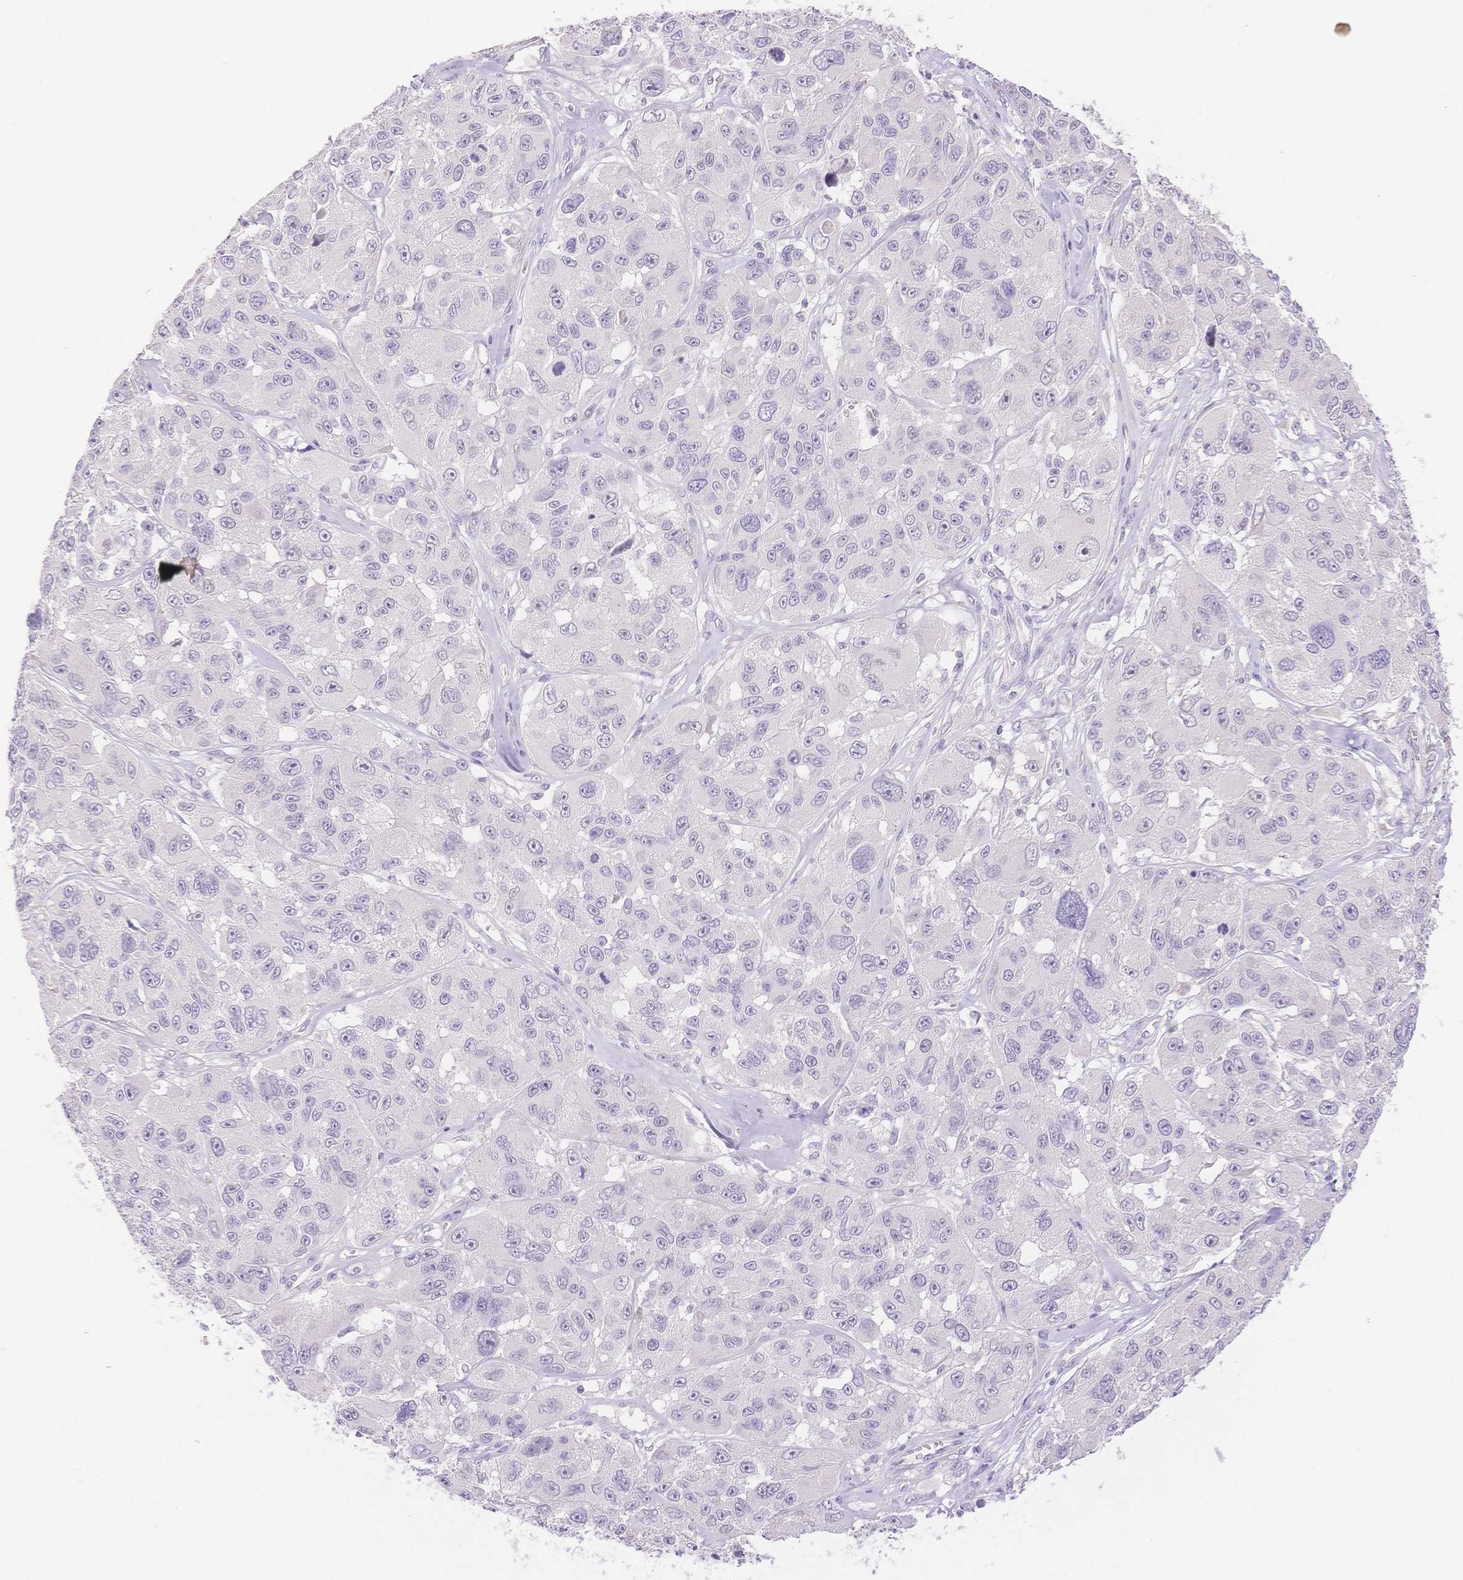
{"staining": {"intensity": "negative", "quantity": "none", "location": "none"}, "tissue": "melanoma", "cell_type": "Tumor cells", "image_type": "cancer", "snomed": [{"axis": "morphology", "description": "Malignant melanoma, NOS"}, {"axis": "topography", "description": "Skin"}], "caption": "Micrograph shows no protein expression in tumor cells of melanoma tissue.", "gene": "MYOM1", "patient": {"sex": "female", "age": 66}}